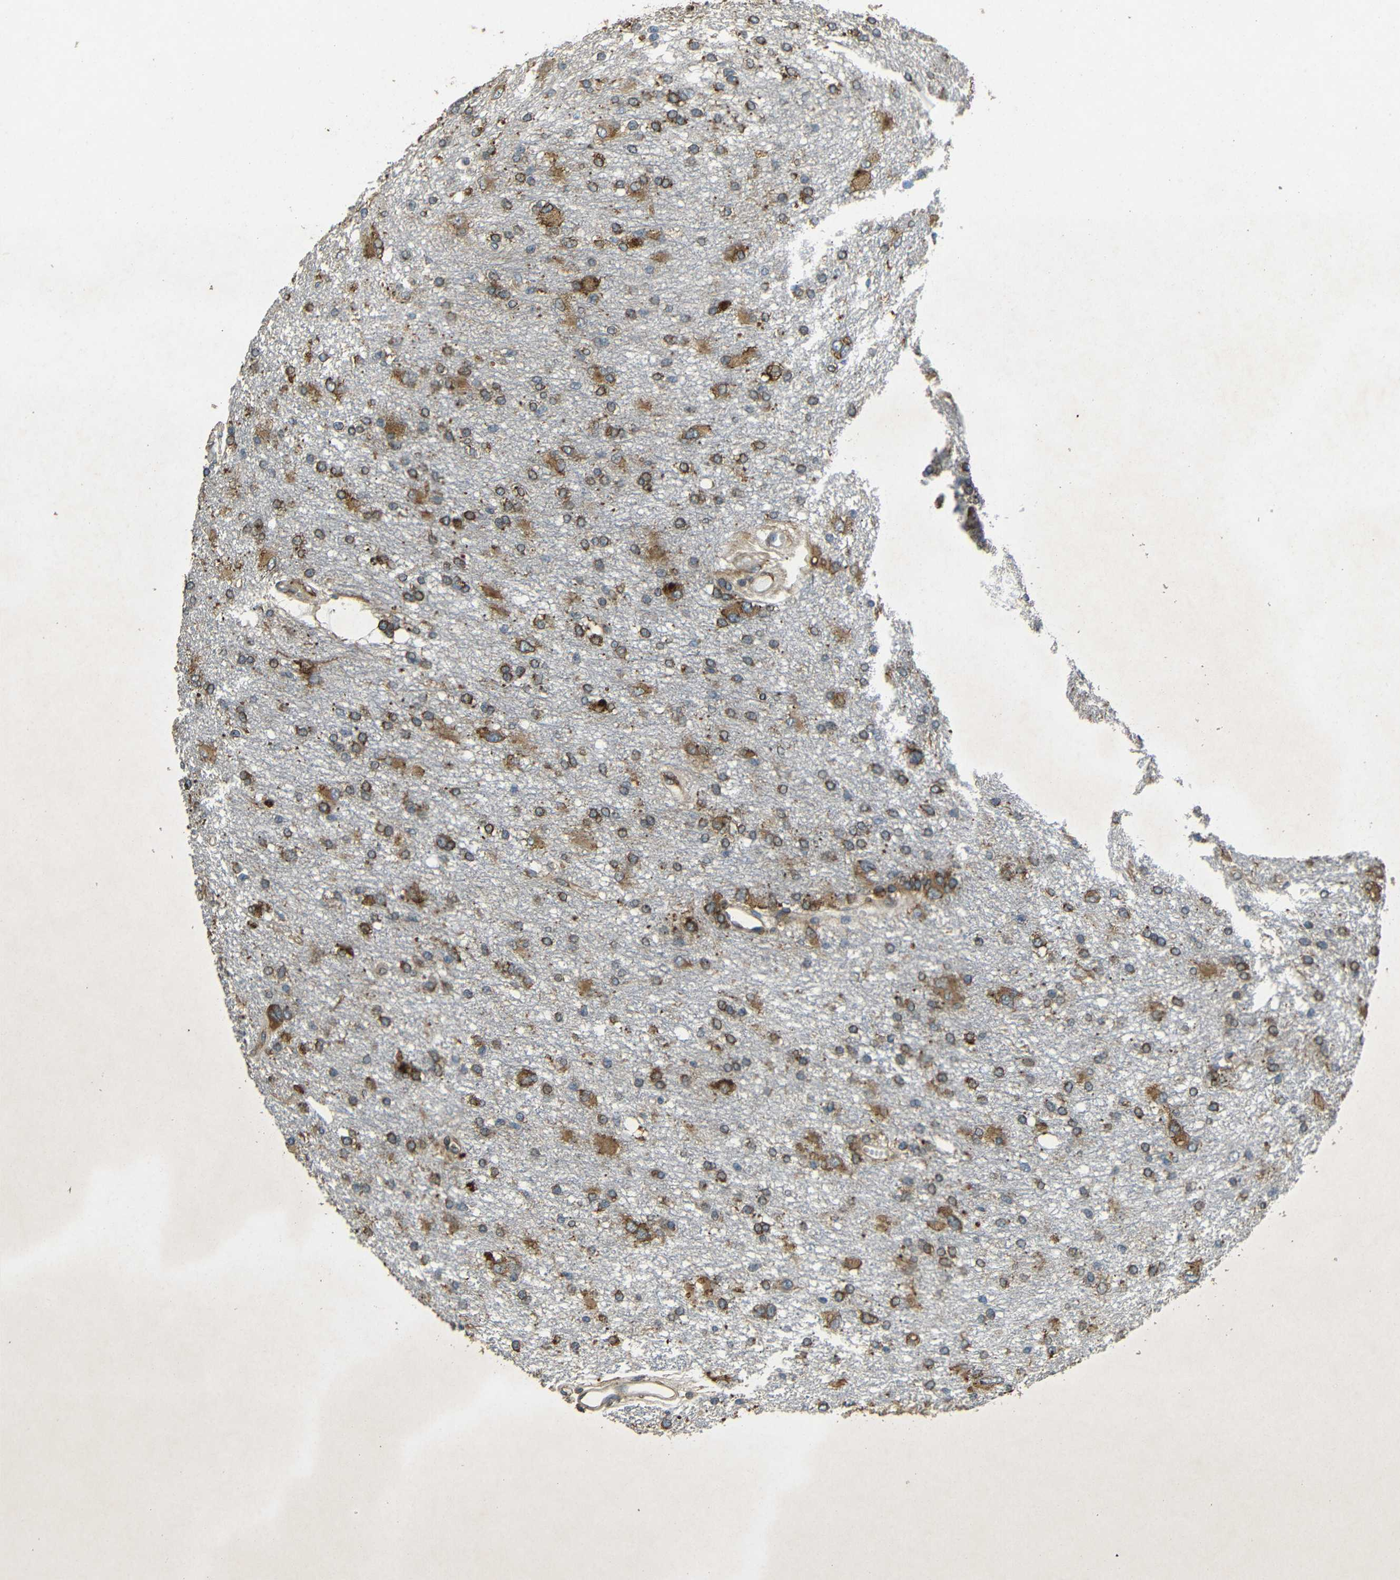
{"staining": {"intensity": "strong", "quantity": ">75%", "location": "cytoplasmic/membranous"}, "tissue": "glioma", "cell_type": "Tumor cells", "image_type": "cancer", "snomed": [{"axis": "morphology", "description": "Glioma, malignant, High grade"}, {"axis": "topography", "description": "Brain"}], "caption": "Immunohistochemistry micrograph of glioma stained for a protein (brown), which displays high levels of strong cytoplasmic/membranous positivity in approximately >75% of tumor cells.", "gene": "BTF3", "patient": {"sex": "female", "age": 59}}